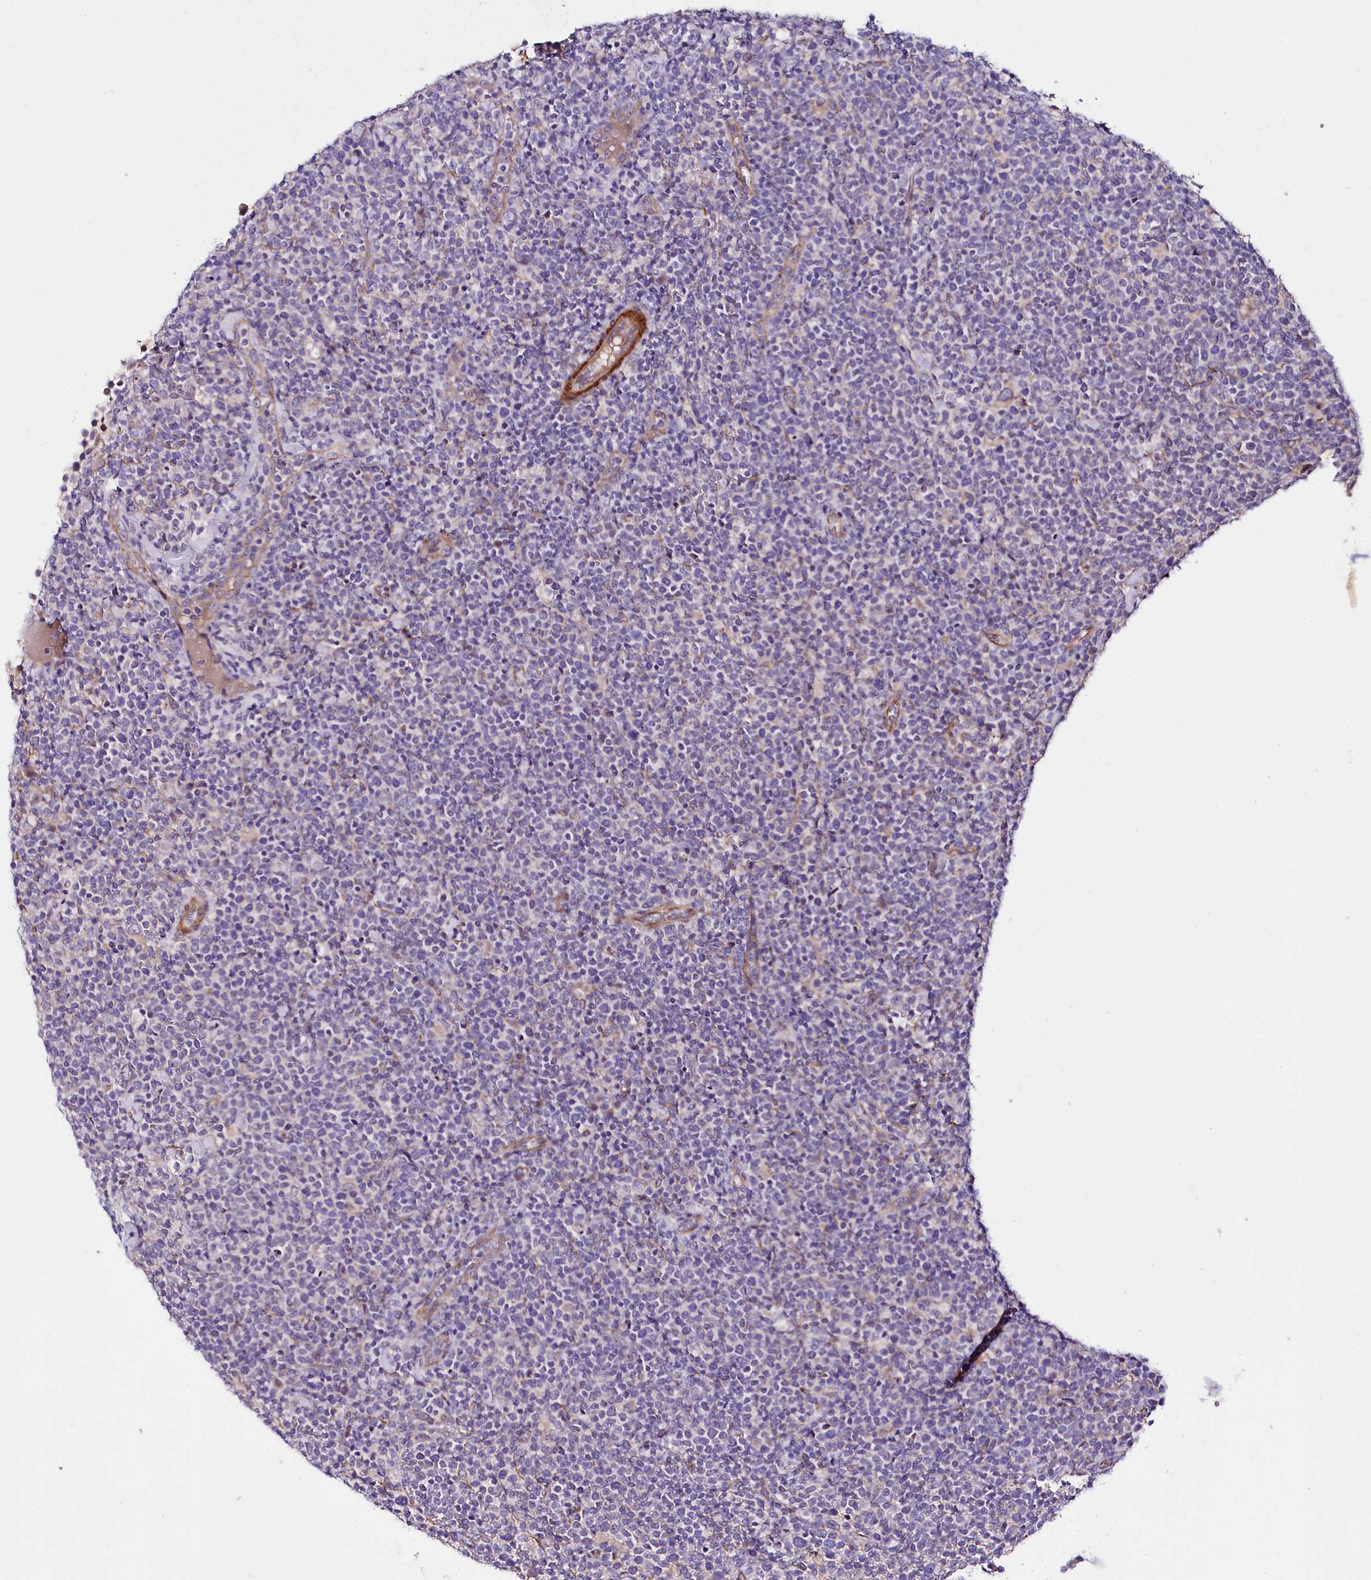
{"staining": {"intensity": "negative", "quantity": "none", "location": "none"}, "tissue": "lymphoma", "cell_type": "Tumor cells", "image_type": "cancer", "snomed": [{"axis": "morphology", "description": "Malignant lymphoma, non-Hodgkin's type, High grade"}, {"axis": "topography", "description": "Lymph node"}], "caption": "Tumor cells are negative for protein expression in human lymphoma.", "gene": "SLC7A1", "patient": {"sex": "male", "age": 61}}